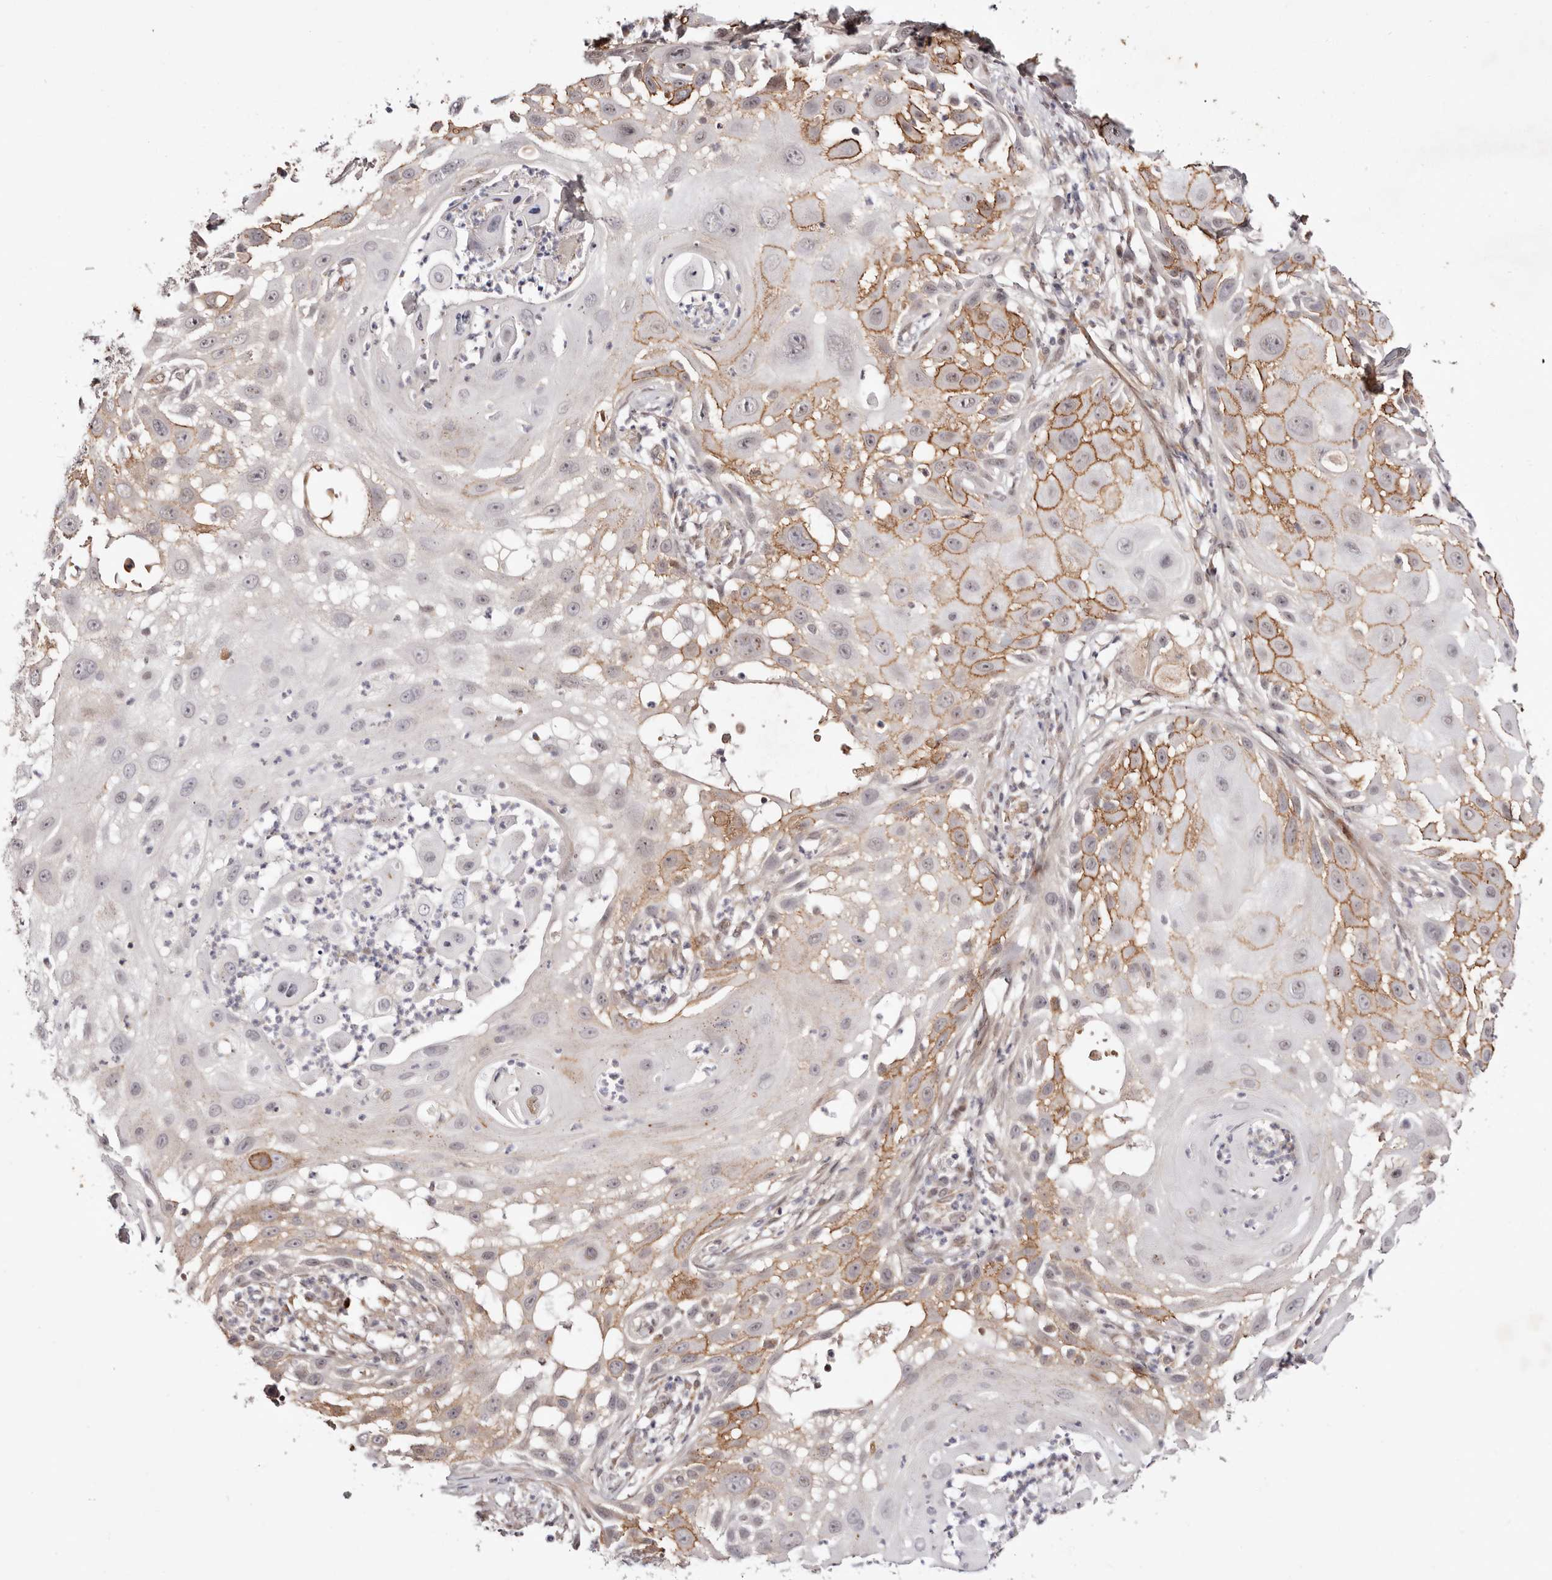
{"staining": {"intensity": "moderate", "quantity": "25%-75%", "location": "cytoplasmic/membranous"}, "tissue": "skin cancer", "cell_type": "Tumor cells", "image_type": "cancer", "snomed": [{"axis": "morphology", "description": "Squamous cell carcinoma, NOS"}, {"axis": "topography", "description": "Skin"}], "caption": "There is medium levels of moderate cytoplasmic/membranous staining in tumor cells of skin squamous cell carcinoma, as demonstrated by immunohistochemical staining (brown color).", "gene": "WRN", "patient": {"sex": "female", "age": 44}}